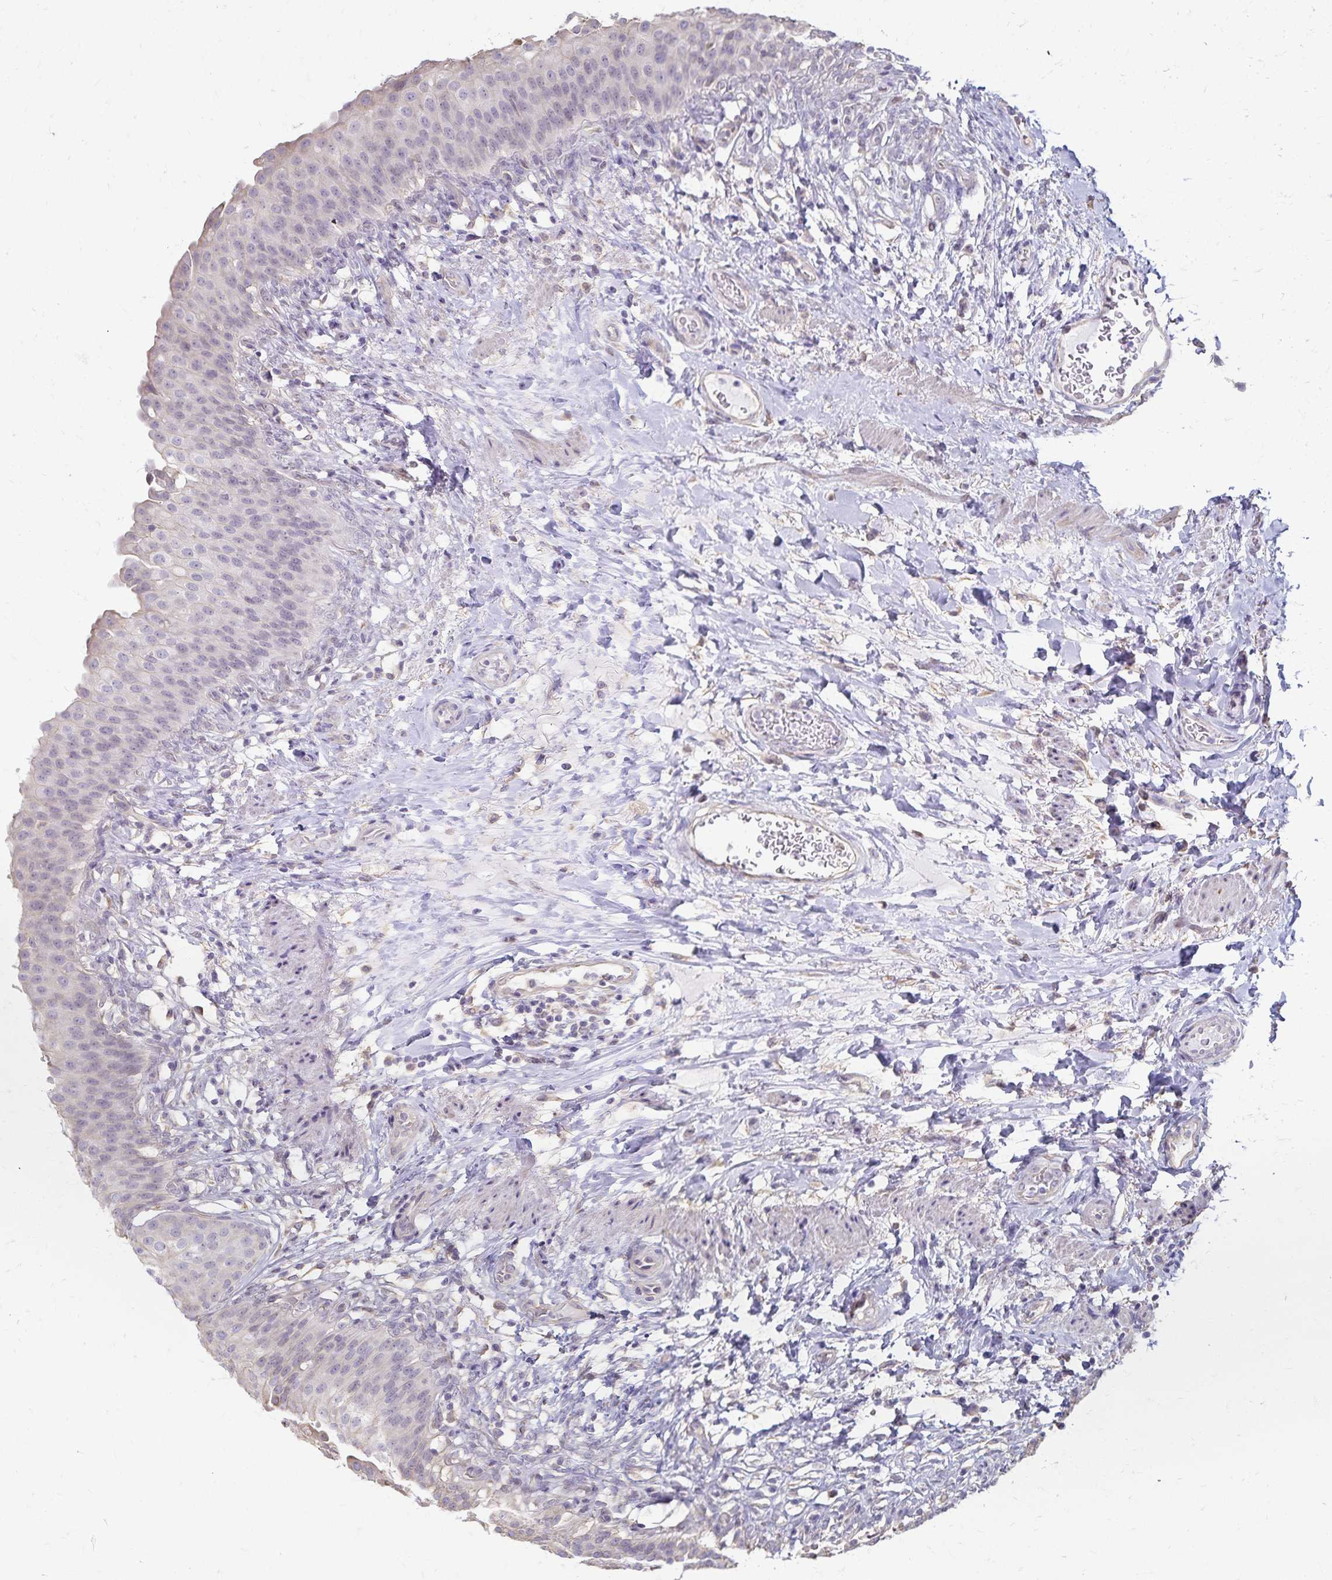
{"staining": {"intensity": "negative", "quantity": "none", "location": "none"}, "tissue": "urinary bladder", "cell_type": "Urothelial cells", "image_type": "normal", "snomed": [{"axis": "morphology", "description": "Normal tissue, NOS"}, {"axis": "topography", "description": "Urinary bladder"}, {"axis": "topography", "description": "Peripheral nerve tissue"}], "caption": "The photomicrograph reveals no staining of urothelial cells in normal urinary bladder. The staining is performed using DAB brown chromogen with nuclei counter-stained in using hematoxylin.", "gene": "KISS1", "patient": {"sex": "female", "age": 60}}